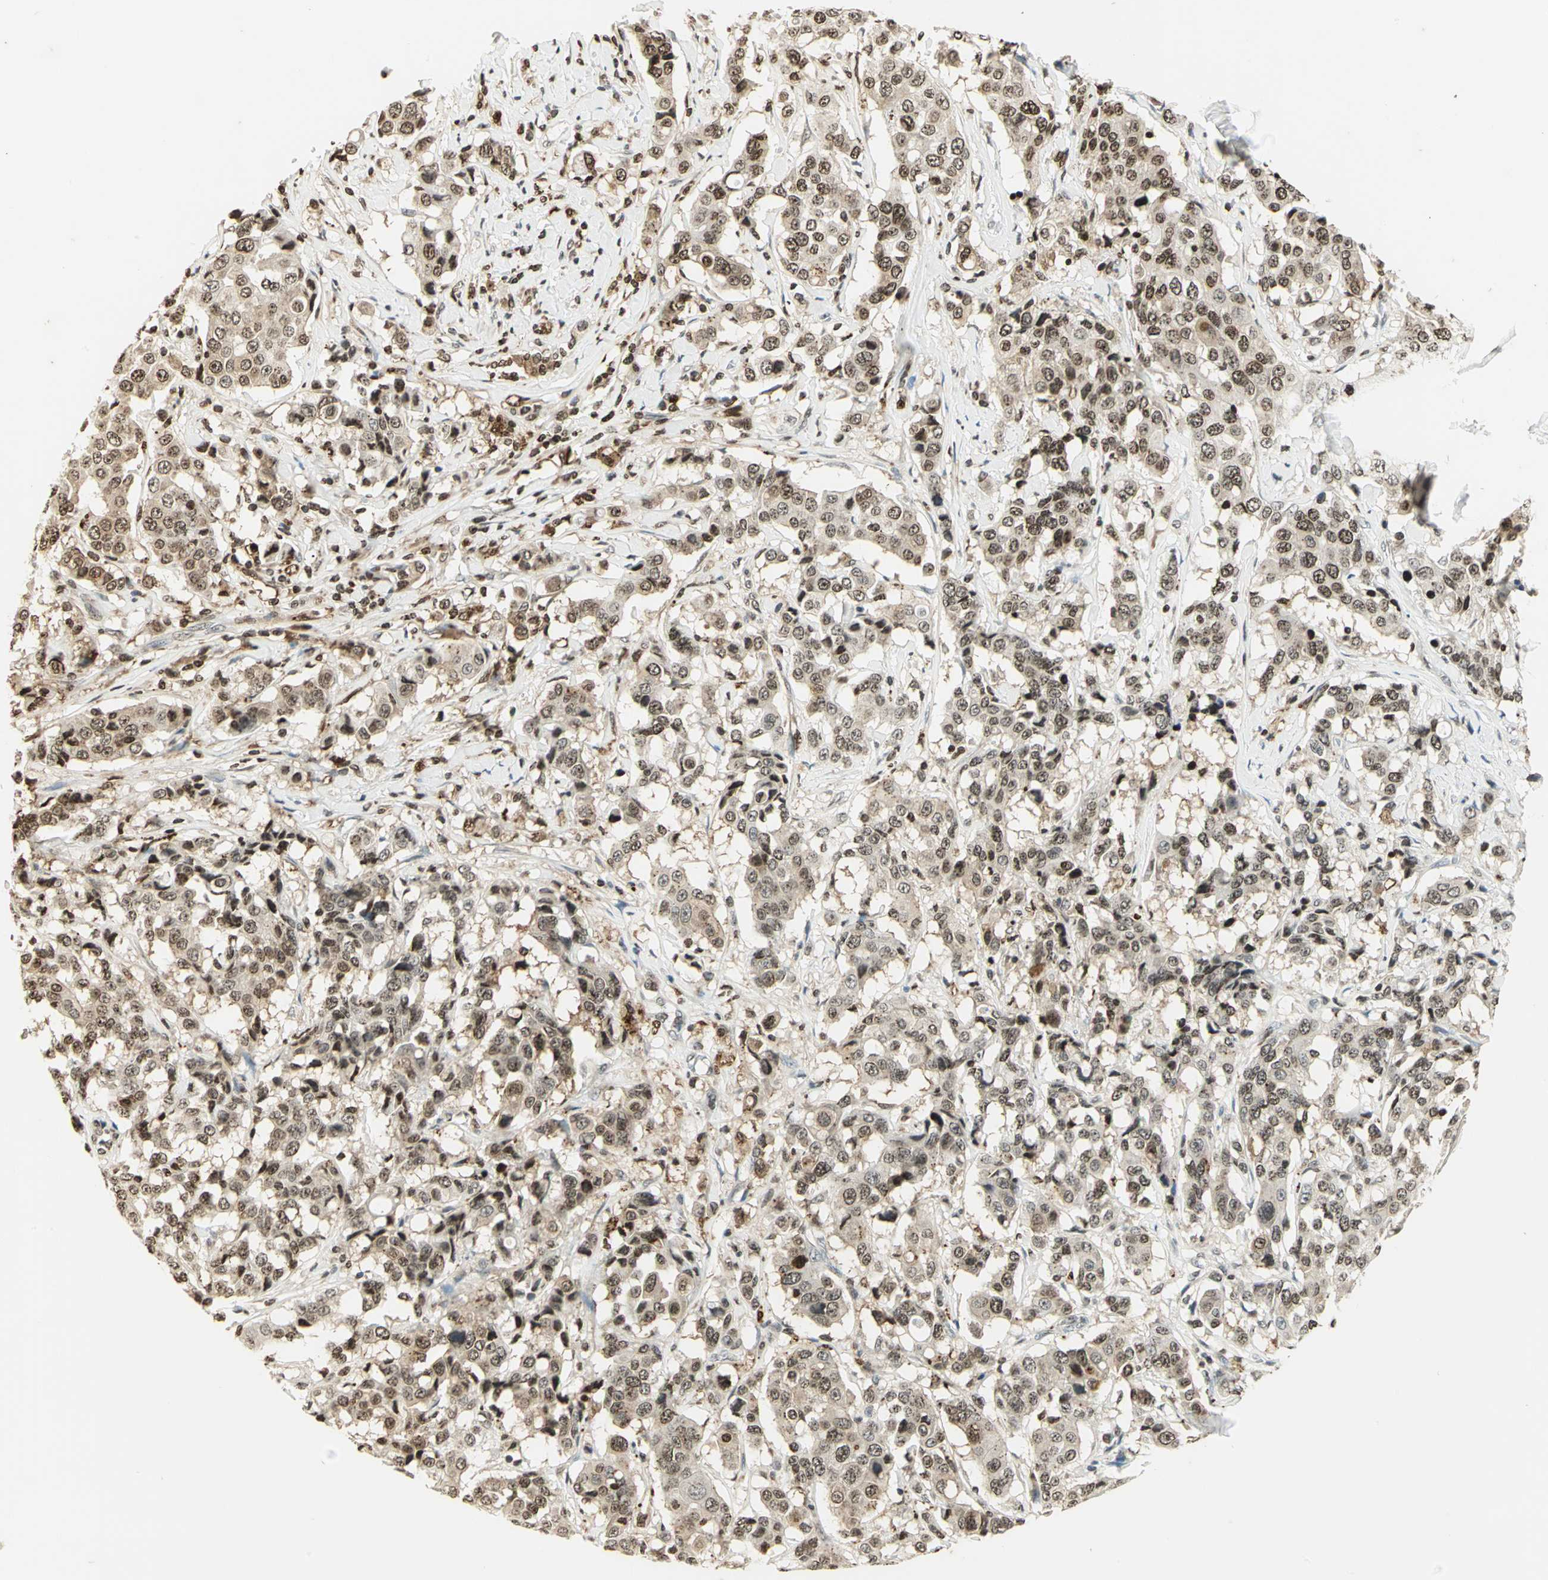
{"staining": {"intensity": "strong", "quantity": ">75%", "location": "cytoplasmic/membranous,nuclear"}, "tissue": "breast cancer", "cell_type": "Tumor cells", "image_type": "cancer", "snomed": [{"axis": "morphology", "description": "Duct carcinoma"}, {"axis": "topography", "description": "Breast"}], "caption": "Immunohistochemical staining of human breast invasive ductal carcinoma reveals strong cytoplasmic/membranous and nuclear protein positivity in approximately >75% of tumor cells.", "gene": "LGALS3", "patient": {"sex": "female", "age": 27}}